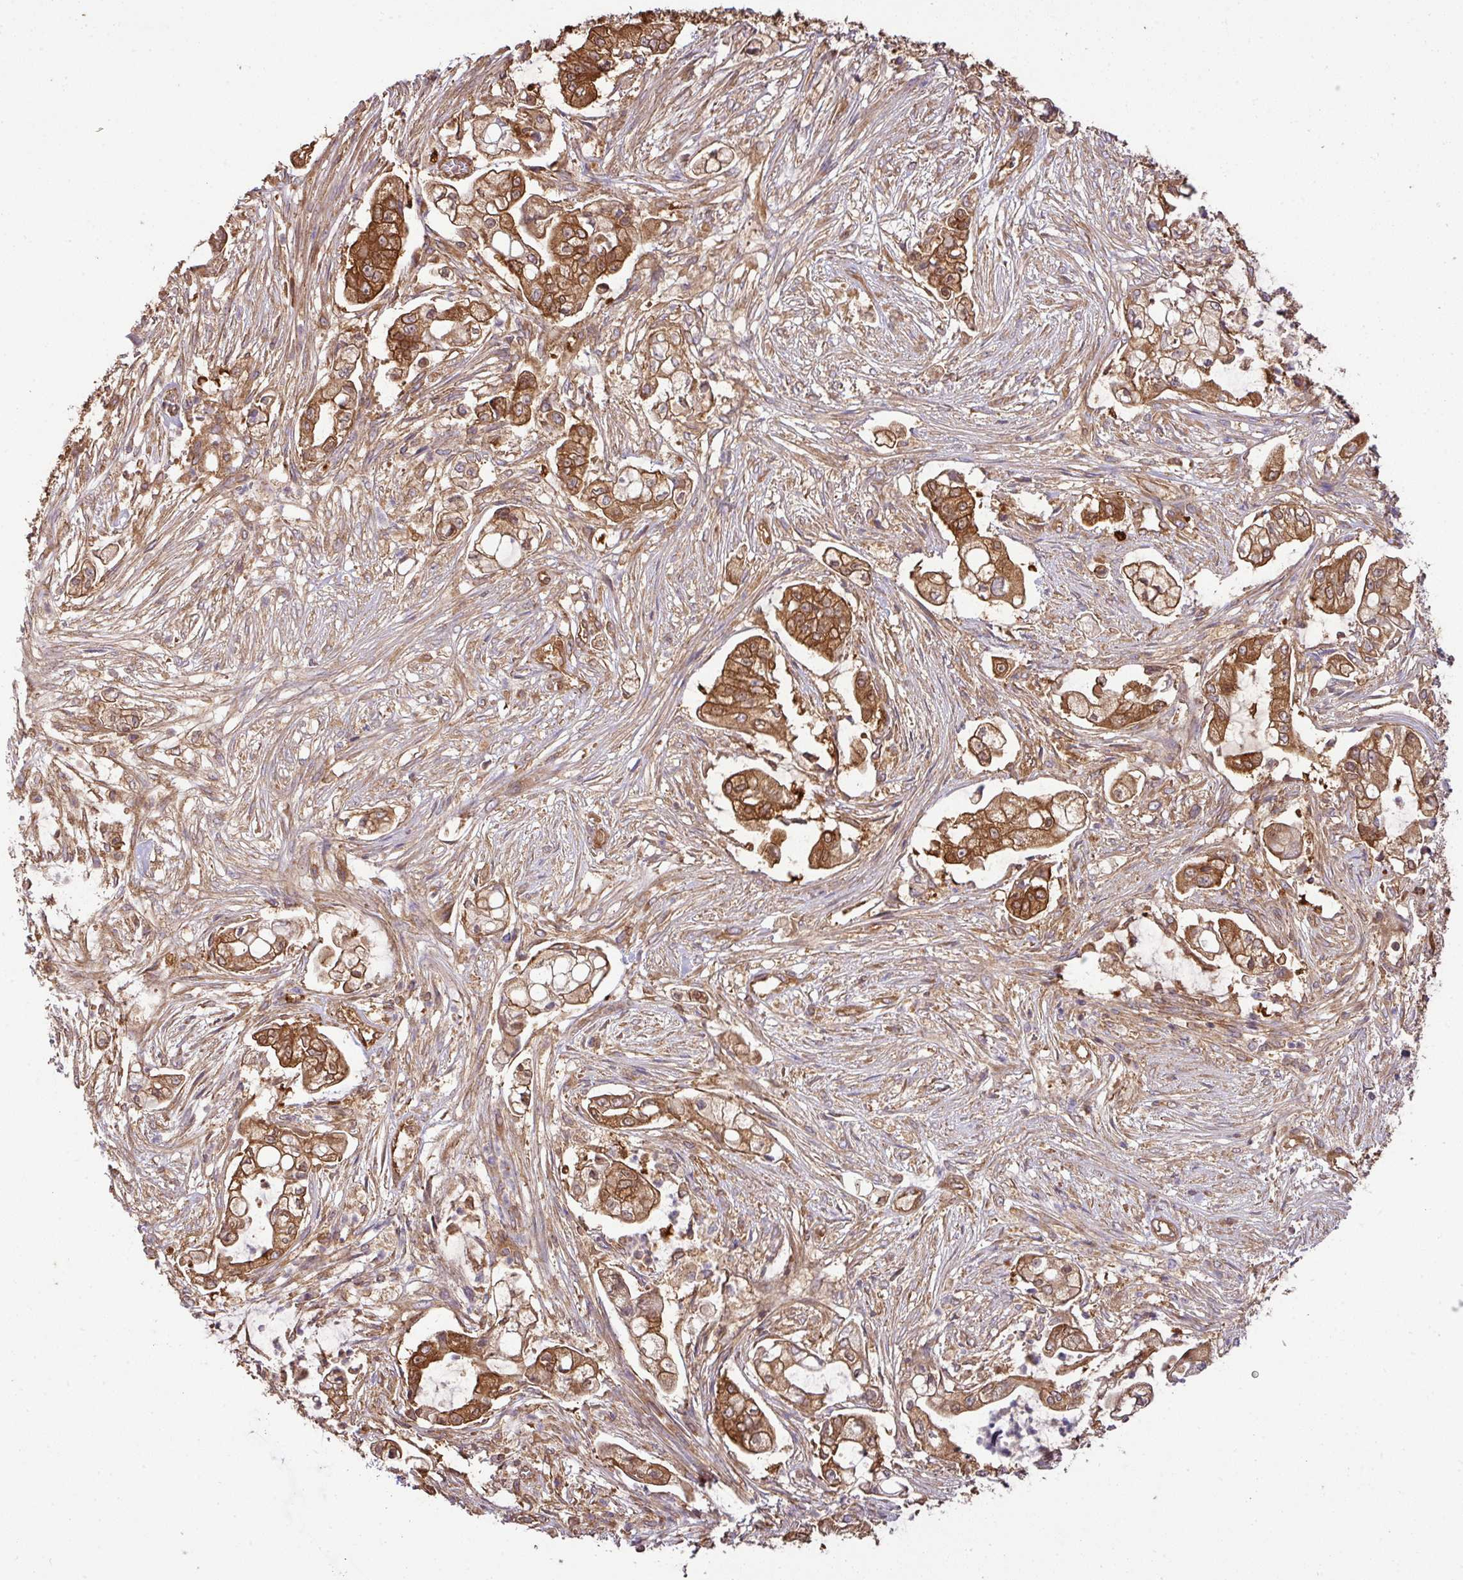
{"staining": {"intensity": "moderate", "quantity": ">75%", "location": "cytoplasmic/membranous"}, "tissue": "pancreatic cancer", "cell_type": "Tumor cells", "image_type": "cancer", "snomed": [{"axis": "morphology", "description": "Adenocarcinoma, NOS"}, {"axis": "topography", "description": "Pancreas"}], "caption": "This is a photomicrograph of immunohistochemistry (IHC) staining of pancreatic cancer, which shows moderate positivity in the cytoplasmic/membranous of tumor cells.", "gene": "GSPT1", "patient": {"sex": "female", "age": 69}}